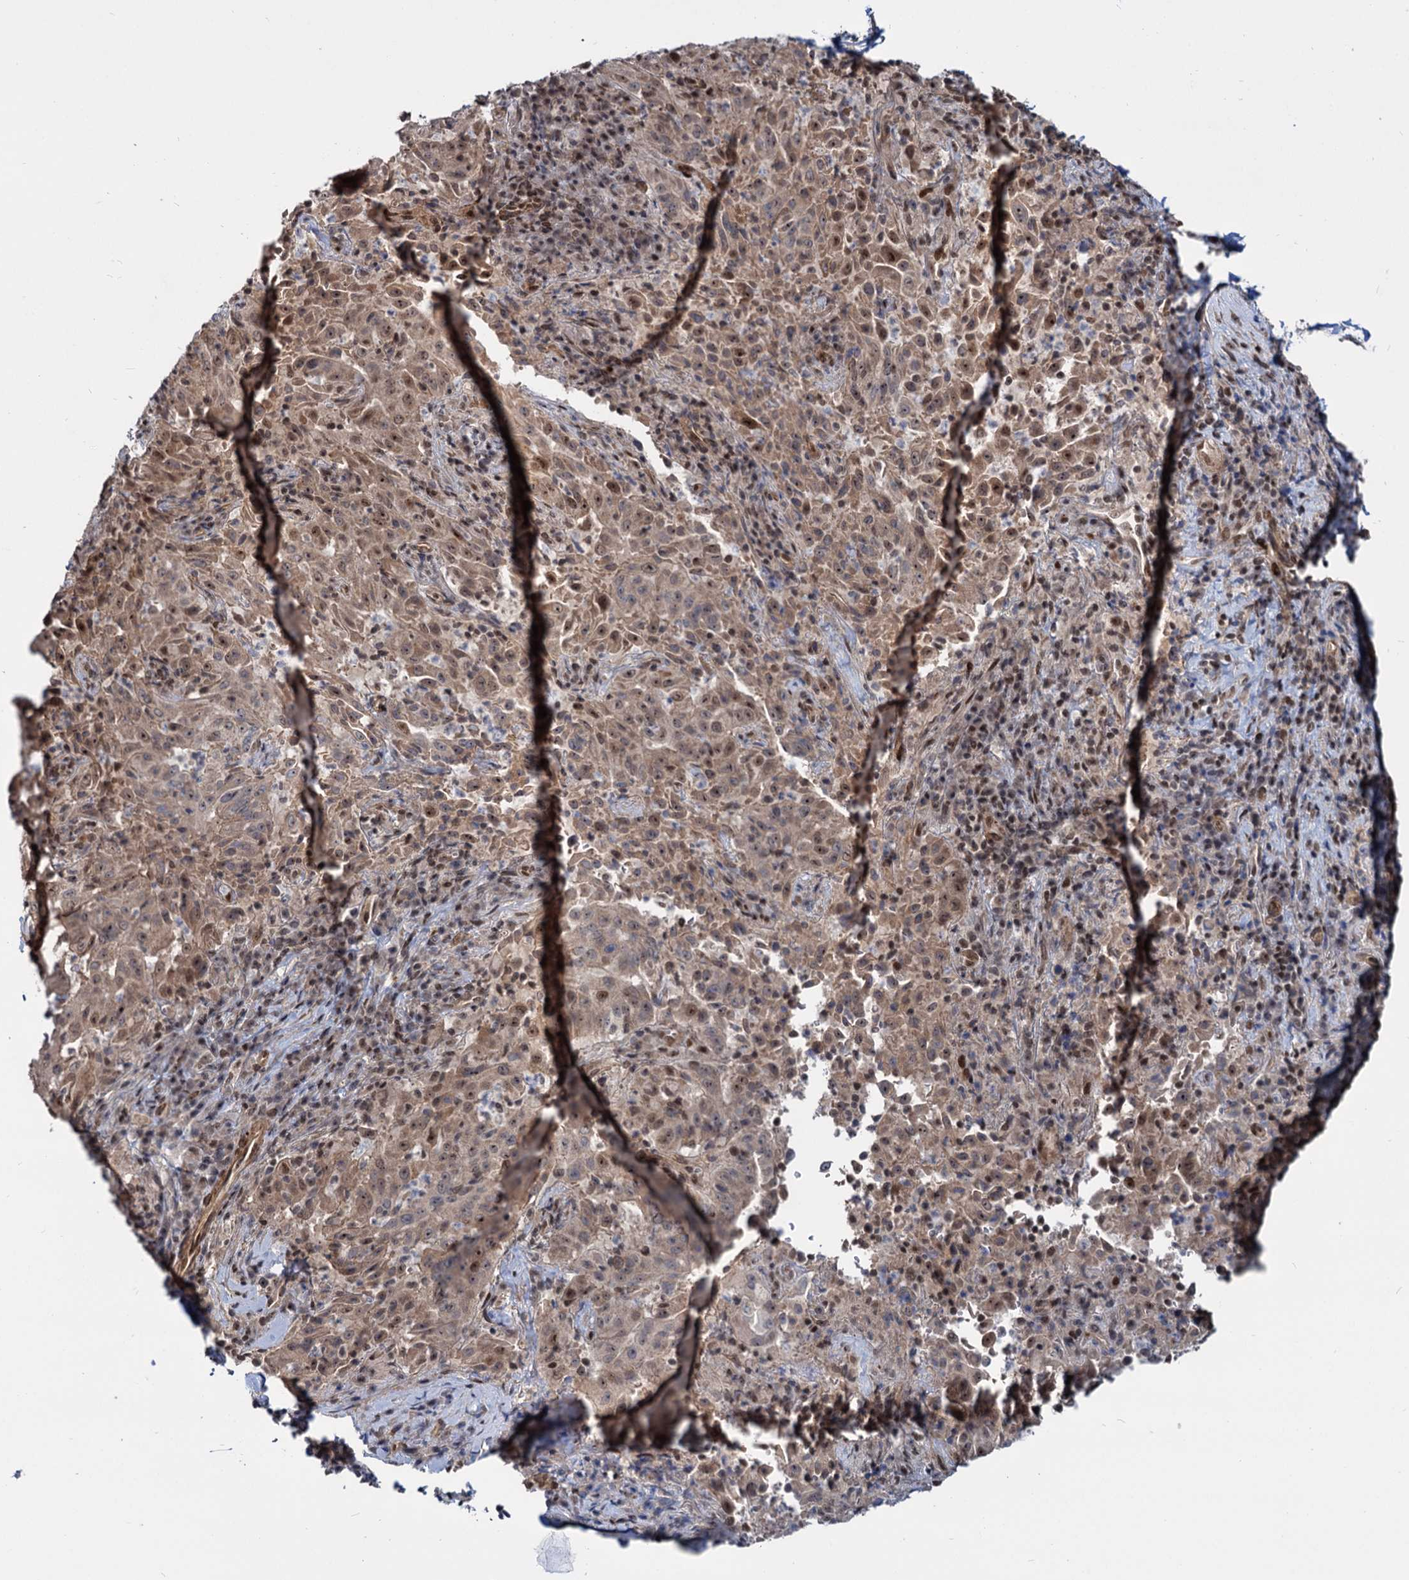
{"staining": {"intensity": "moderate", "quantity": ">75%", "location": "cytoplasmic/membranous,nuclear"}, "tissue": "pancreatic cancer", "cell_type": "Tumor cells", "image_type": "cancer", "snomed": [{"axis": "morphology", "description": "Adenocarcinoma, NOS"}, {"axis": "topography", "description": "Pancreas"}], "caption": "An immunohistochemistry micrograph of tumor tissue is shown. Protein staining in brown shows moderate cytoplasmic/membranous and nuclear positivity in pancreatic cancer within tumor cells.", "gene": "UBLCP1", "patient": {"sex": "male", "age": 63}}